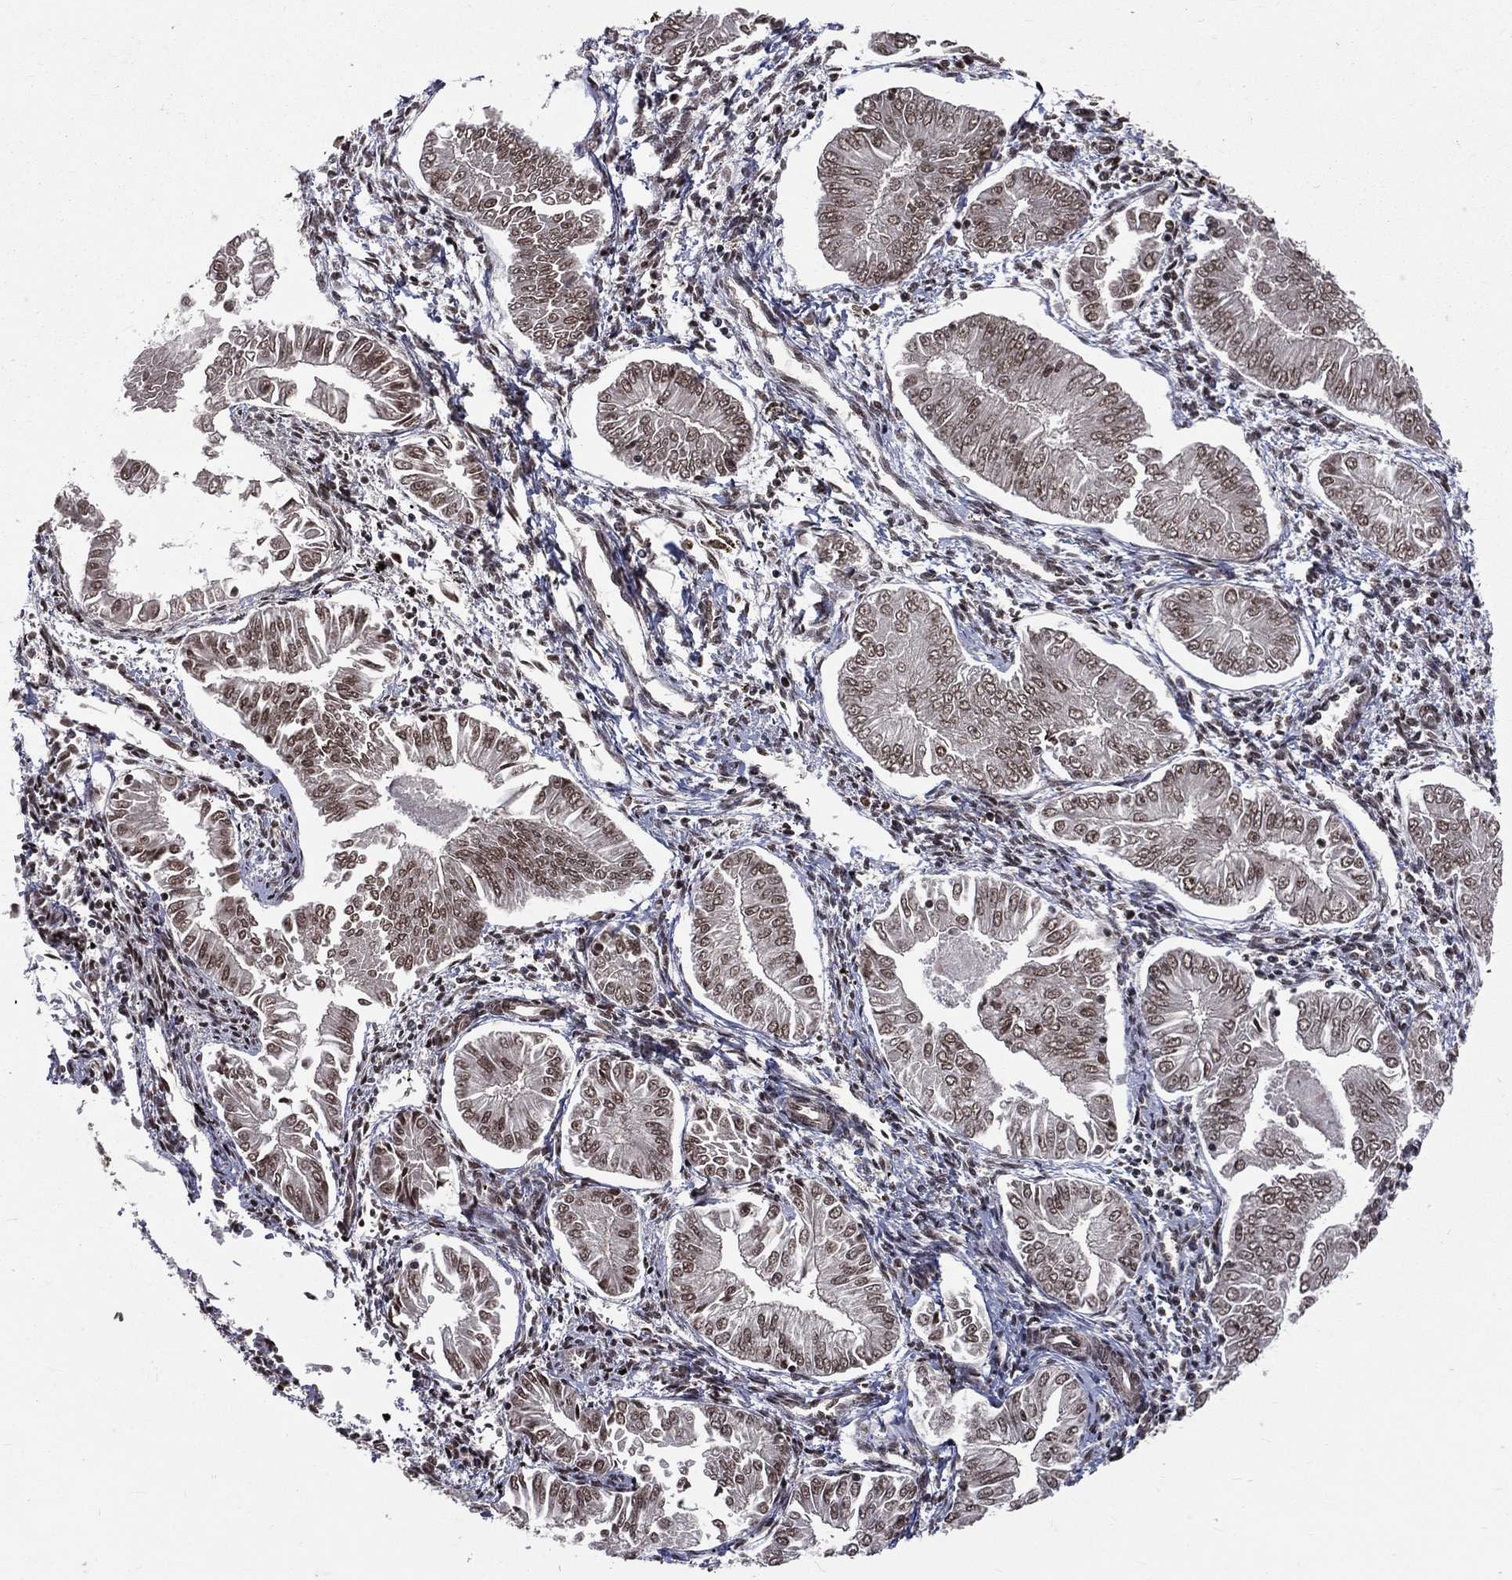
{"staining": {"intensity": "moderate", "quantity": ">75%", "location": "nuclear"}, "tissue": "endometrial cancer", "cell_type": "Tumor cells", "image_type": "cancer", "snomed": [{"axis": "morphology", "description": "Adenocarcinoma, NOS"}, {"axis": "topography", "description": "Endometrium"}], "caption": "A histopathology image showing moderate nuclear staining in about >75% of tumor cells in endometrial cancer (adenocarcinoma), as visualized by brown immunohistochemical staining.", "gene": "SMC3", "patient": {"sex": "female", "age": 53}}